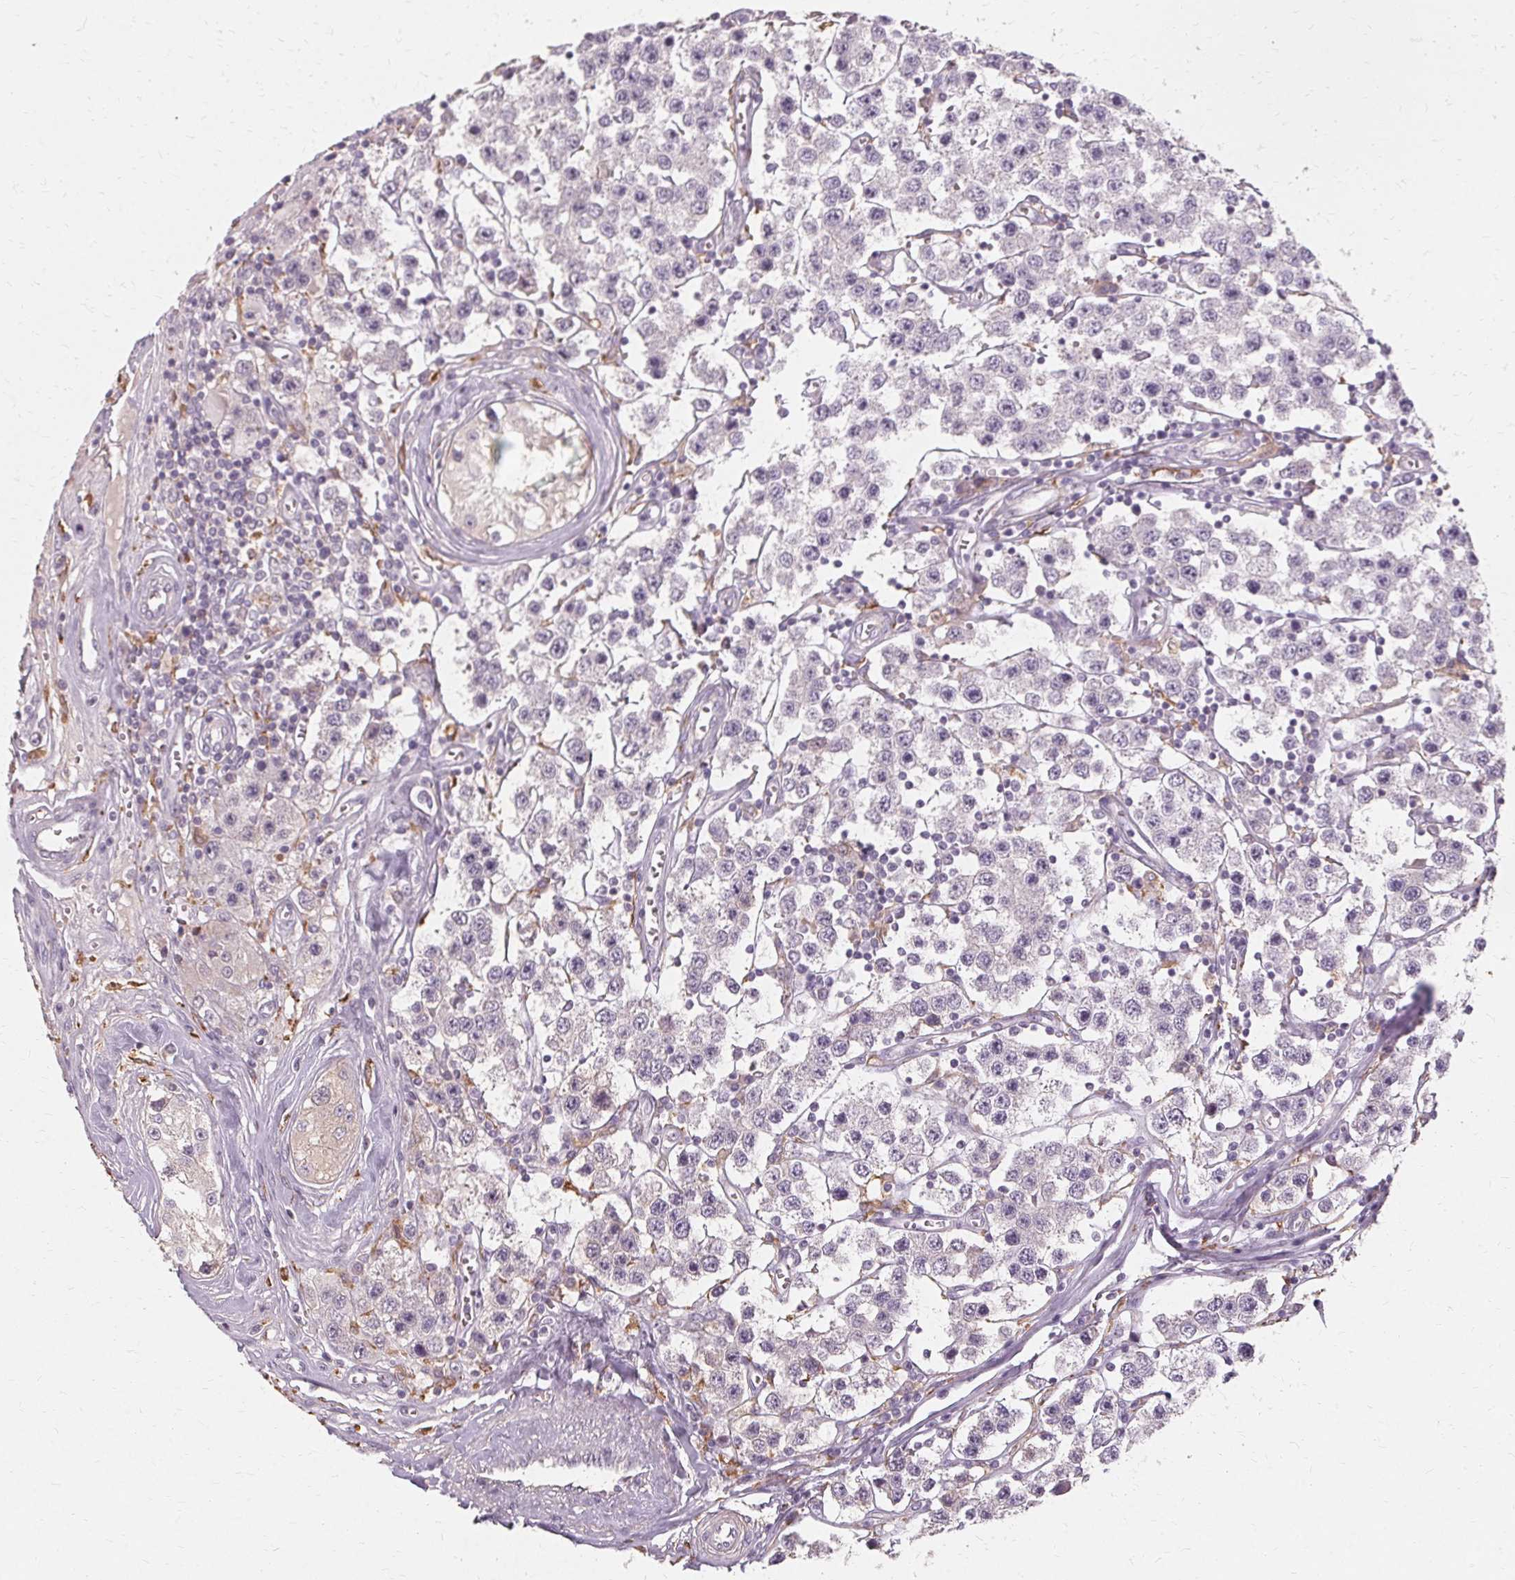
{"staining": {"intensity": "negative", "quantity": "none", "location": "none"}, "tissue": "testis cancer", "cell_type": "Tumor cells", "image_type": "cancer", "snomed": [{"axis": "morphology", "description": "Seminoma, NOS"}, {"axis": "topography", "description": "Testis"}], "caption": "Immunohistochemical staining of testis cancer (seminoma) shows no significant expression in tumor cells.", "gene": "IFNGR1", "patient": {"sex": "male", "age": 34}}